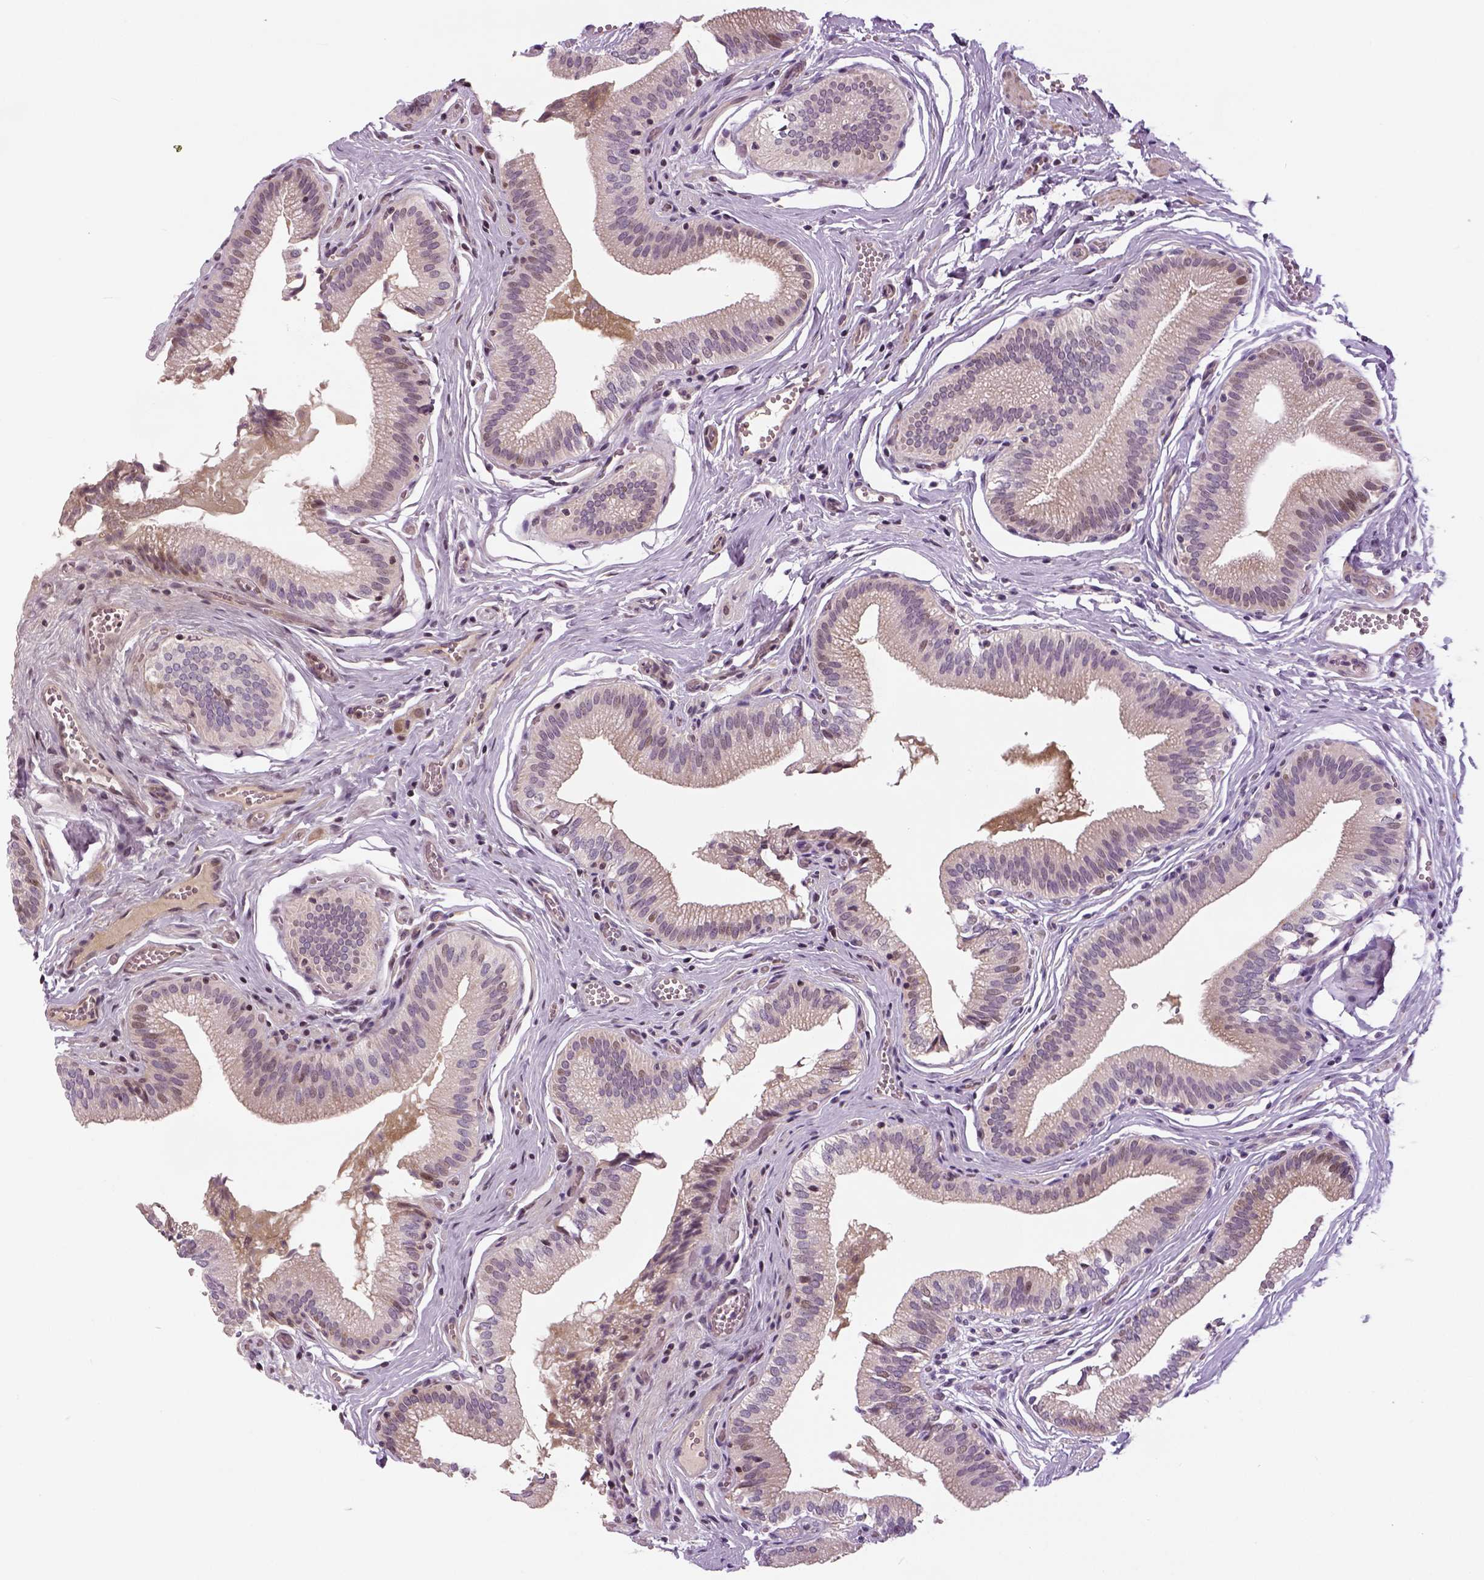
{"staining": {"intensity": "negative", "quantity": "none", "location": "none"}, "tissue": "gallbladder", "cell_type": "Glandular cells", "image_type": "normal", "snomed": [{"axis": "morphology", "description": "Normal tissue, NOS"}, {"axis": "topography", "description": "Gallbladder"}, {"axis": "topography", "description": "Peripheral nerve tissue"}], "caption": "Unremarkable gallbladder was stained to show a protein in brown. There is no significant staining in glandular cells.", "gene": "NECAB1", "patient": {"sex": "male", "age": 17}}